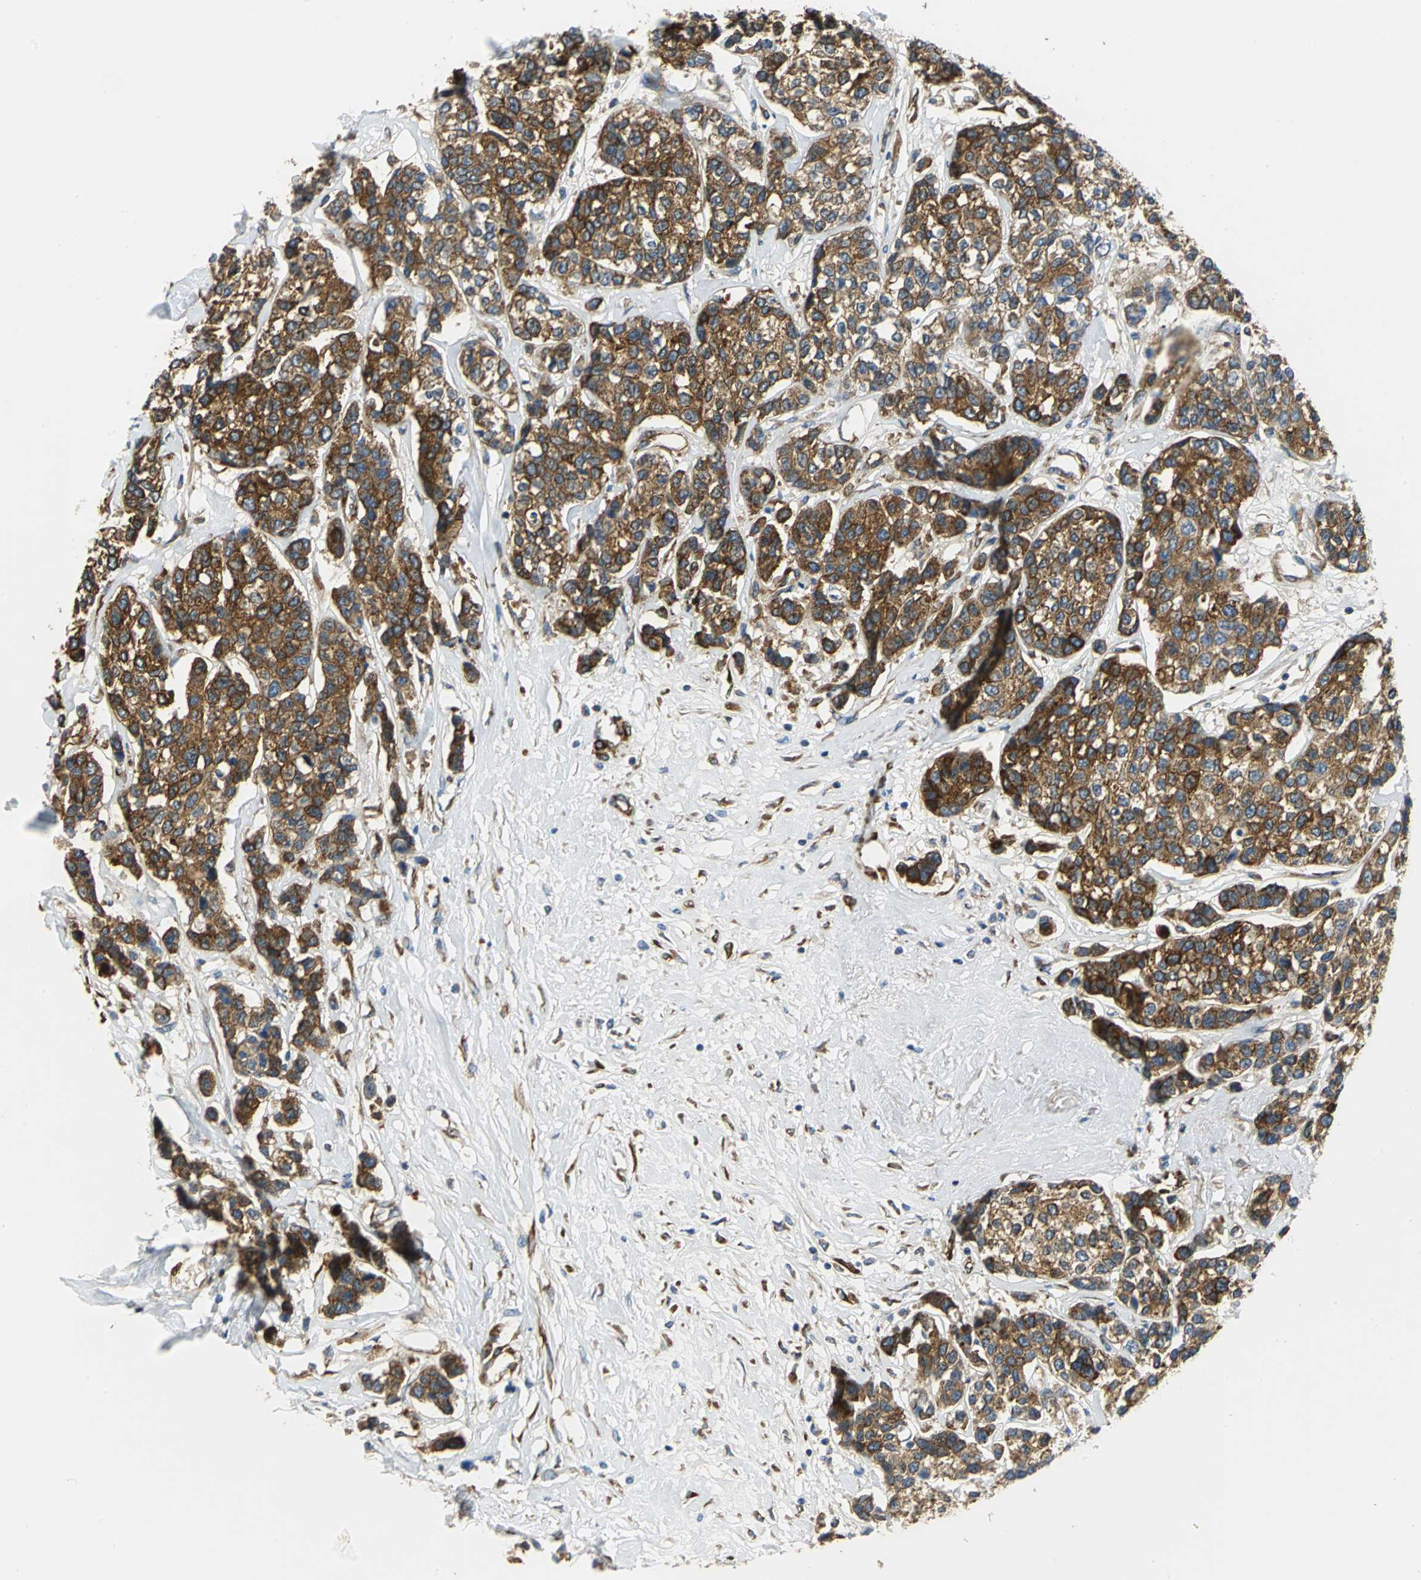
{"staining": {"intensity": "strong", "quantity": ">75%", "location": "cytoplasmic/membranous"}, "tissue": "breast cancer", "cell_type": "Tumor cells", "image_type": "cancer", "snomed": [{"axis": "morphology", "description": "Duct carcinoma"}, {"axis": "topography", "description": "Breast"}], "caption": "A micrograph of human breast cancer stained for a protein shows strong cytoplasmic/membranous brown staining in tumor cells. (DAB = brown stain, brightfield microscopy at high magnification).", "gene": "YBX1", "patient": {"sex": "female", "age": 51}}